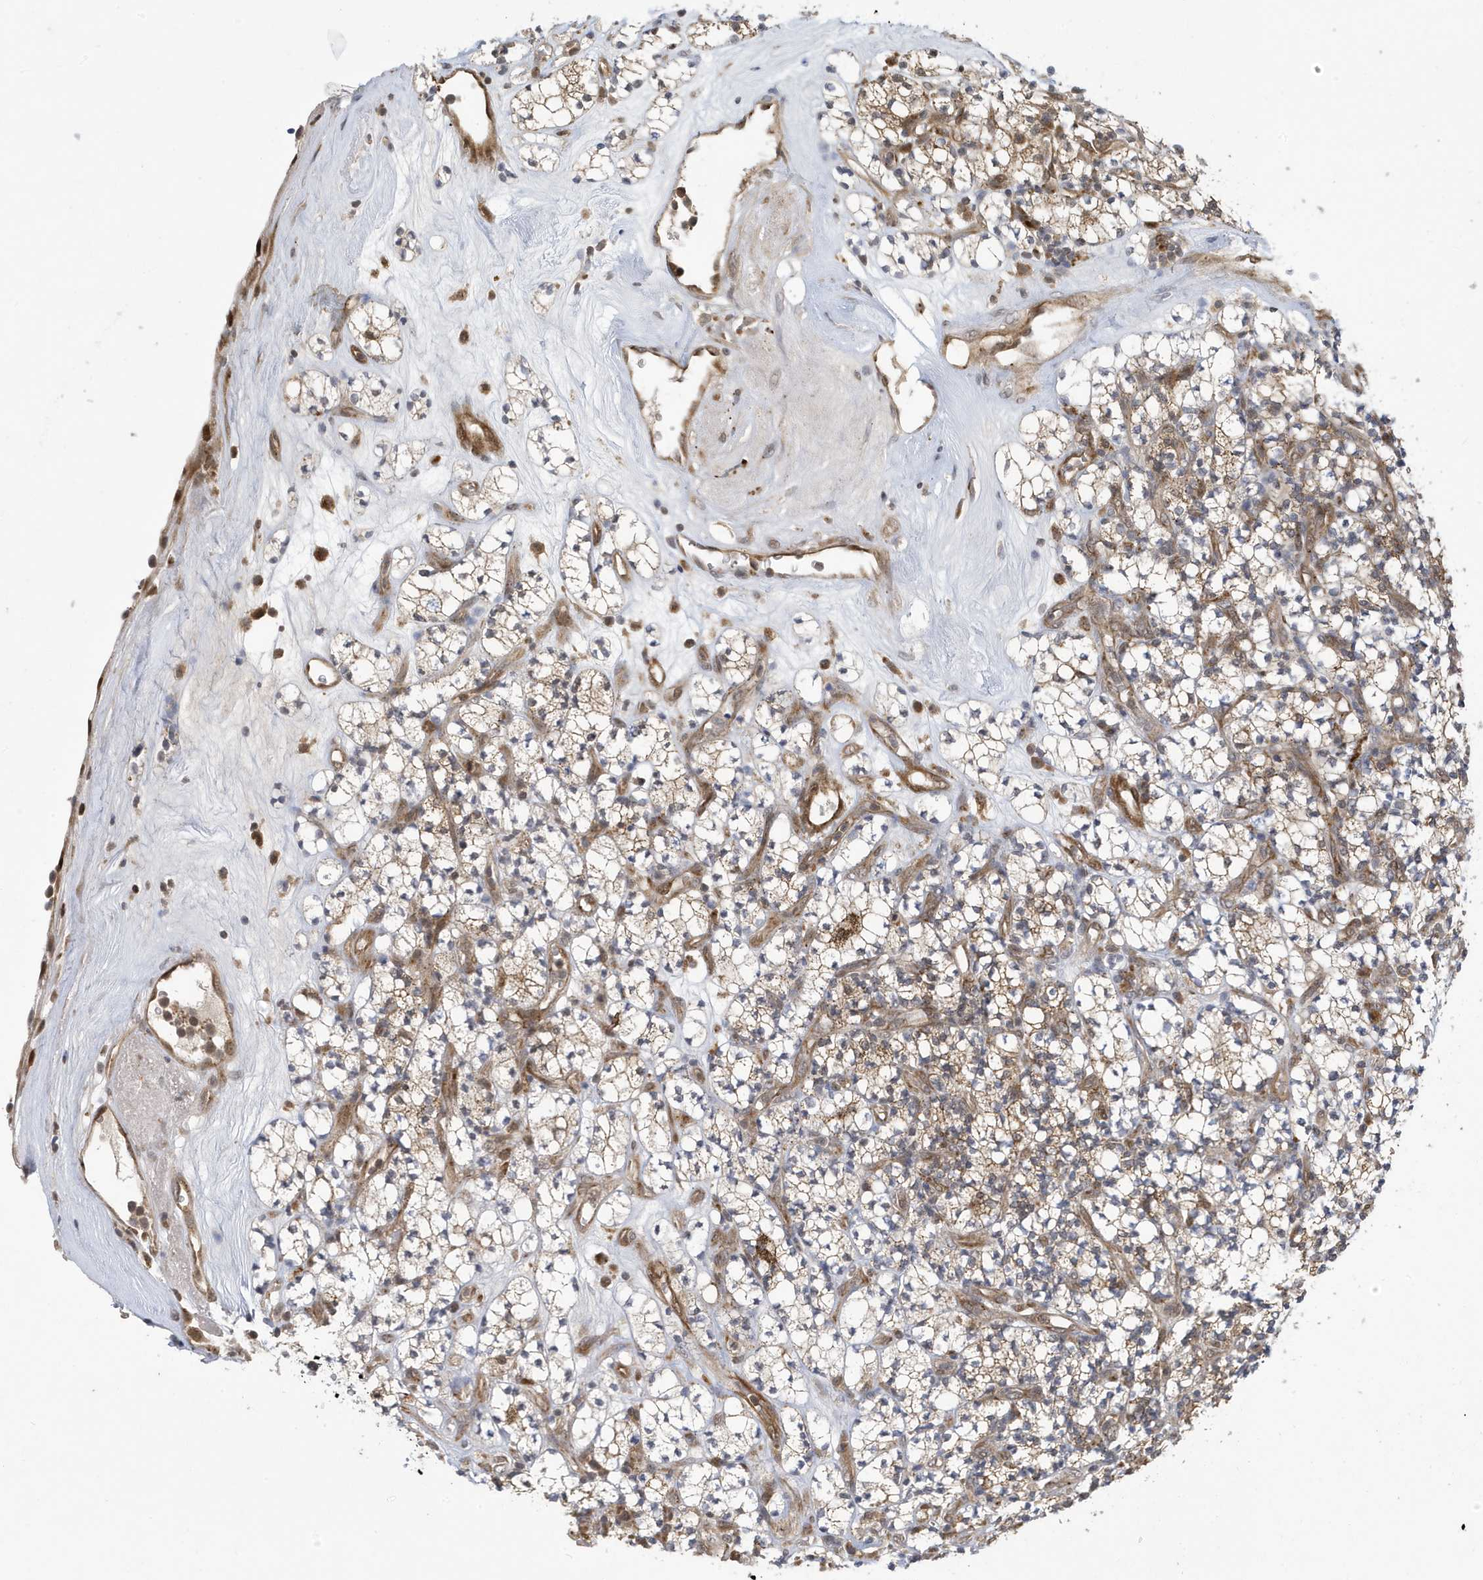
{"staining": {"intensity": "moderate", "quantity": "<25%", "location": "cytoplasmic/membranous"}, "tissue": "renal cancer", "cell_type": "Tumor cells", "image_type": "cancer", "snomed": [{"axis": "morphology", "description": "Adenocarcinoma, NOS"}, {"axis": "topography", "description": "Kidney"}], "caption": "IHC histopathology image of neoplastic tissue: human renal adenocarcinoma stained using immunohistochemistry (IHC) reveals low levels of moderate protein expression localized specifically in the cytoplasmic/membranous of tumor cells, appearing as a cytoplasmic/membranous brown color.", "gene": "NCOA7", "patient": {"sex": "male", "age": 77}}